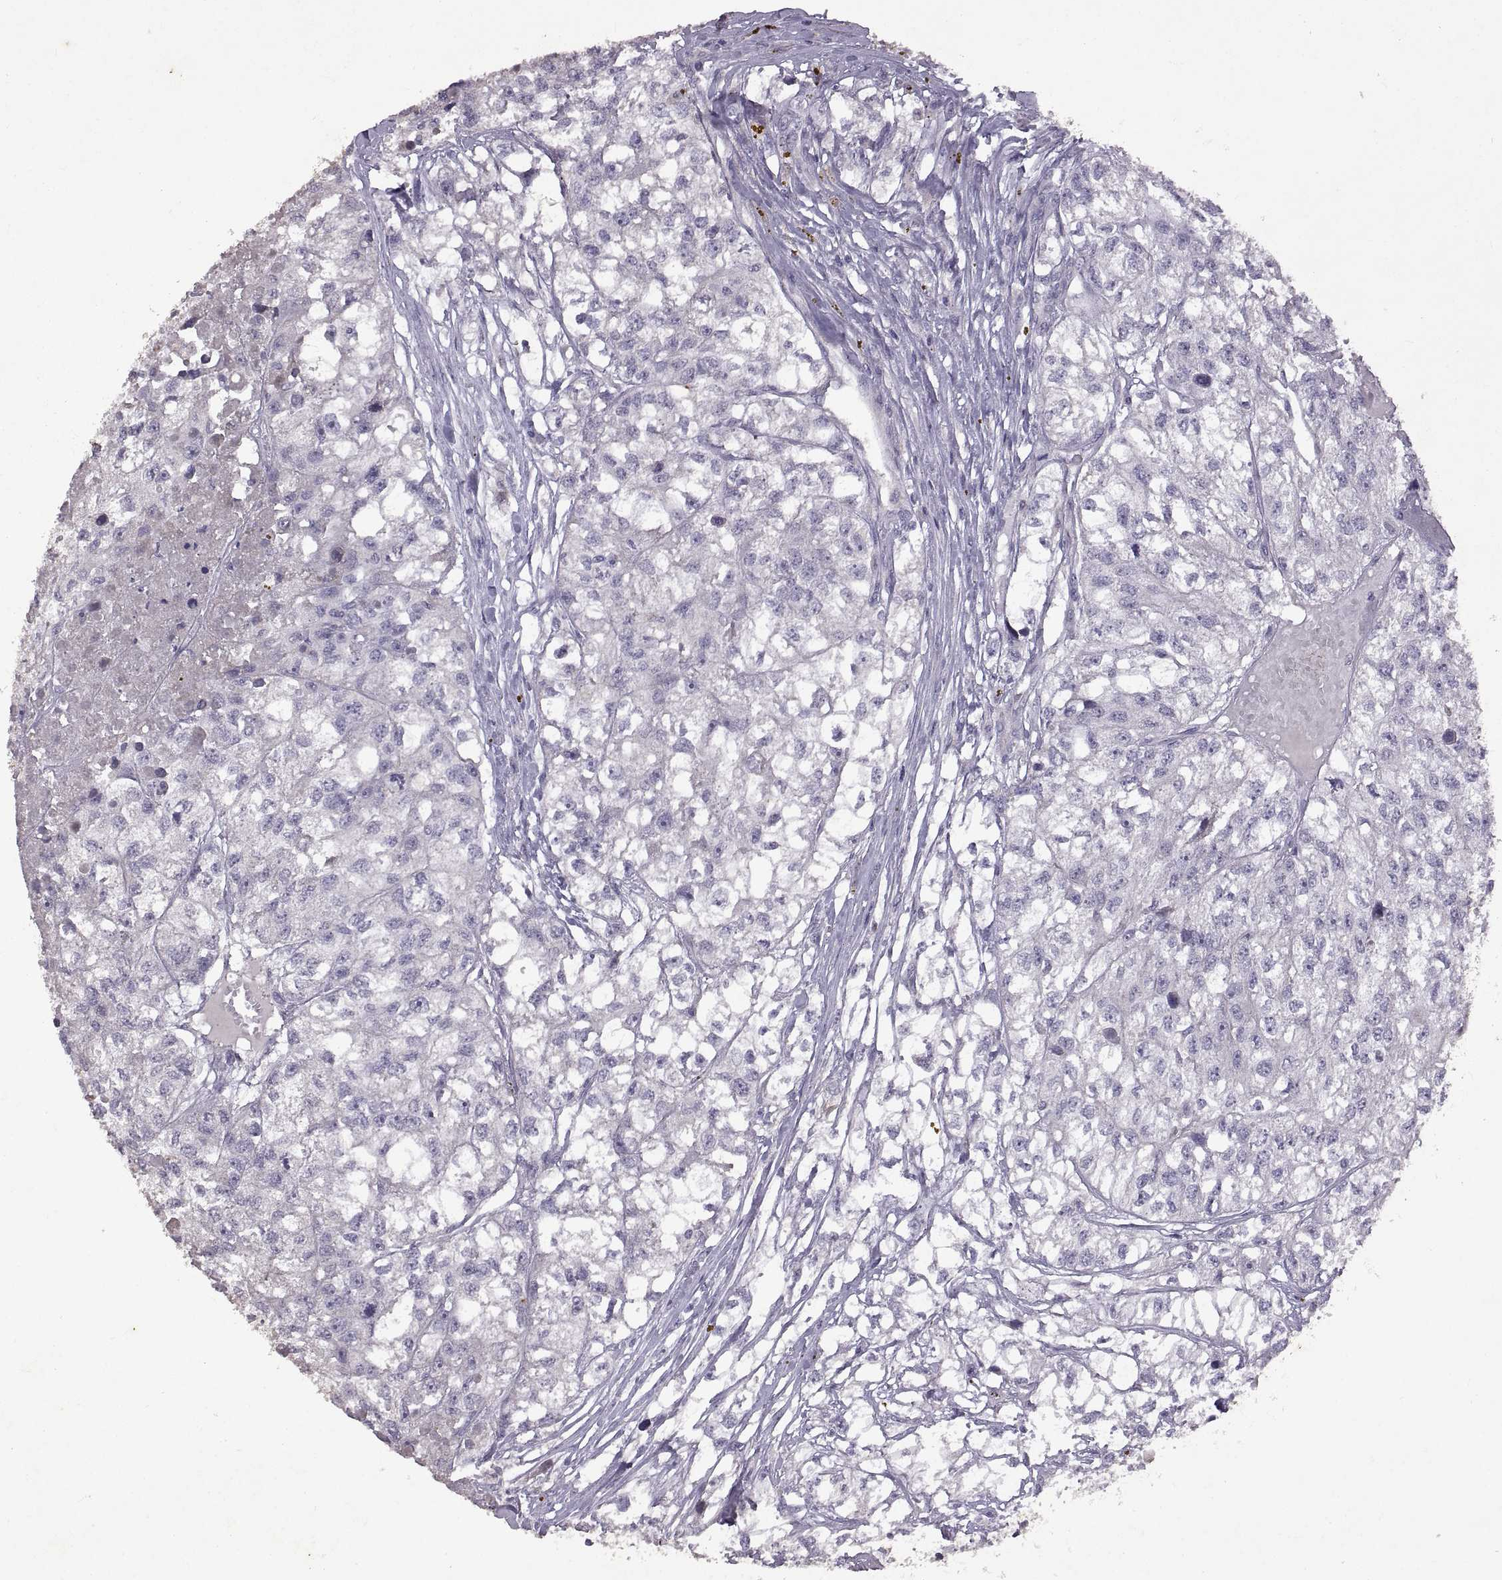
{"staining": {"intensity": "negative", "quantity": "none", "location": "none"}, "tissue": "renal cancer", "cell_type": "Tumor cells", "image_type": "cancer", "snomed": [{"axis": "morphology", "description": "Adenocarcinoma, NOS"}, {"axis": "topography", "description": "Kidney"}], "caption": "IHC photomicrograph of neoplastic tissue: renal adenocarcinoma stained with DAB (3,3'-diaminobenzidine) displays no significant protein staining in tumor cells.", "gene": "DEFB136", "patient": {"sex": "male", "age": 56}}